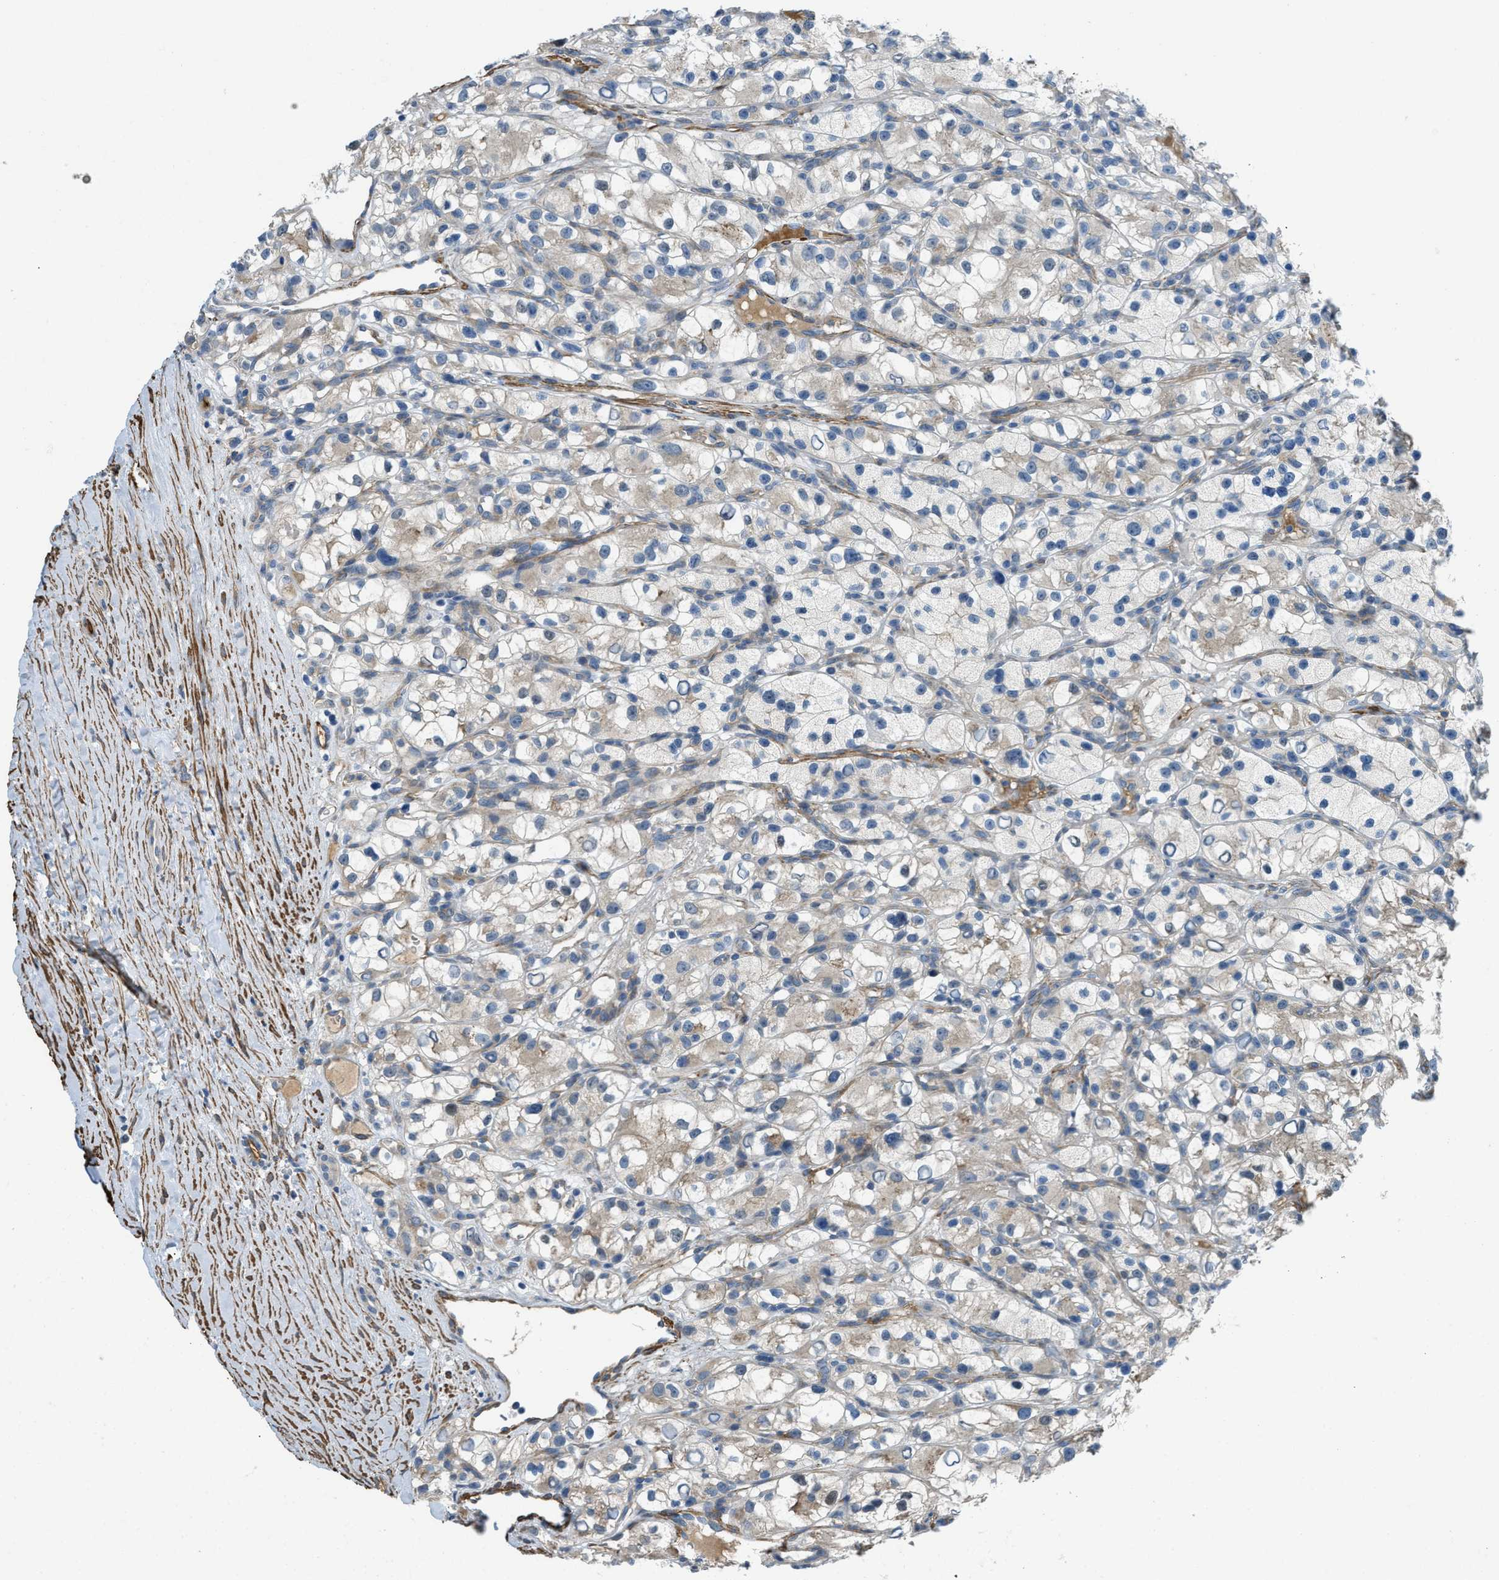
{"staining": {"intensity": "weak", "quantity": "<25%", "location": "cytoplasmic/membranous"}, "tissue": "renal cancer", "cell_type": "Tumor cells", "image_type": "cancer", "snomed": [{"axis": "morphology", "description": "Adenocarcinoma, NOS"}, {"axis": "topography", "description": "Kidney"}], "caption": "This is an IHC photomicrograph of human renal cancer. There is no expression in tumor cells.", "gene": "BMPR1A", "patient": {"sex": "female", "age": 57}}